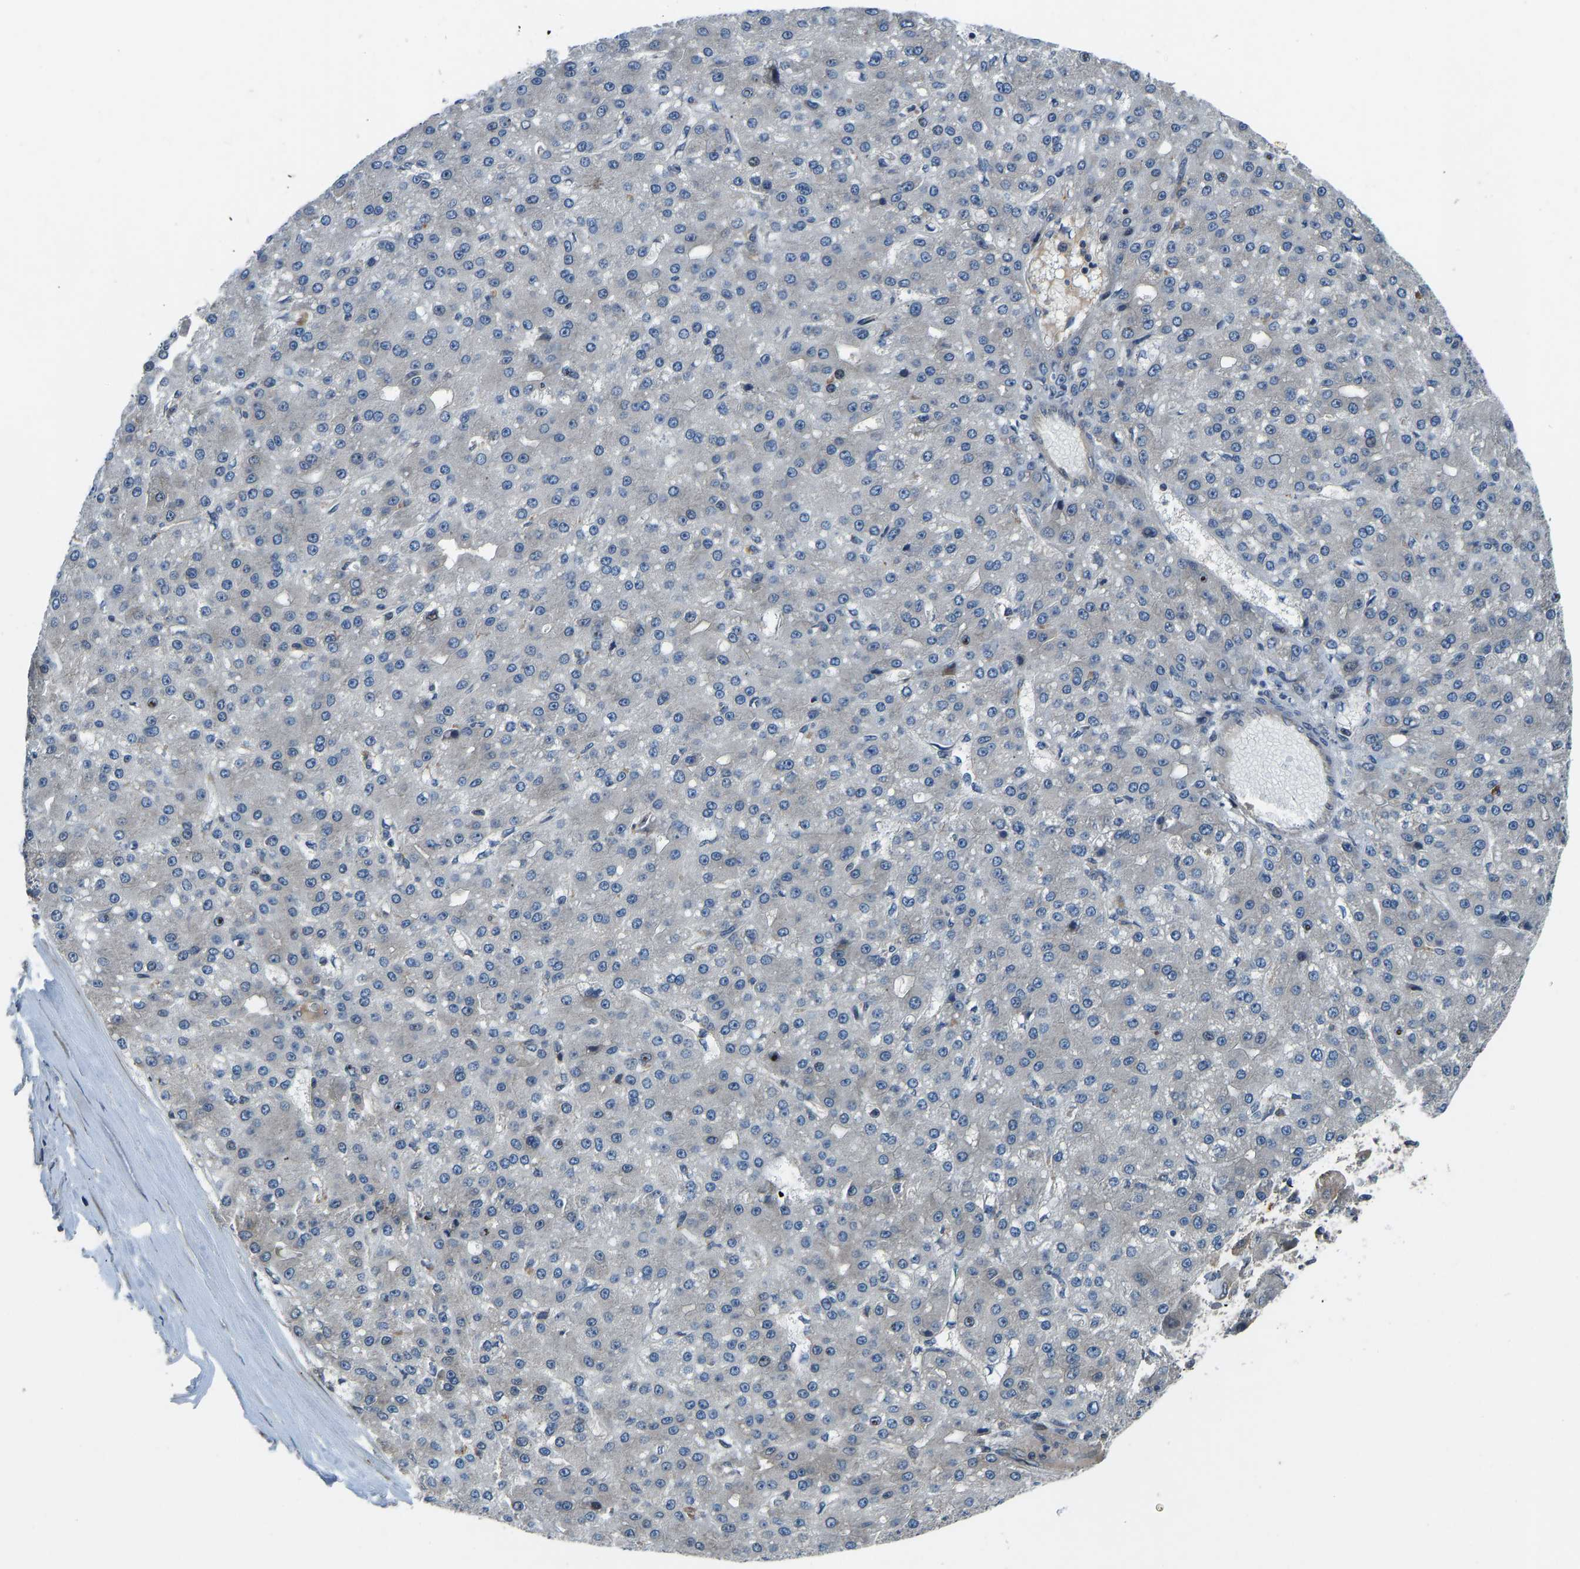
{"staining": {"intensity": "negative", "quantity": "none", "location": "none"}, "tissue": "liver cancer", "cell_type": "Tumor cells", "image_type": "cancer", "snomed": [{"axis": "morphology", "description": "Carcinoma, Hepatocellular, NOS"}, {"axis": "topography", "description": "Liver"}], "caption": "A histopathology image of liver cancer stained for a protein displays no brown staining in tumor cells.", "gene": "RLIM", "patient": {"sex": "male", "age": 67}}